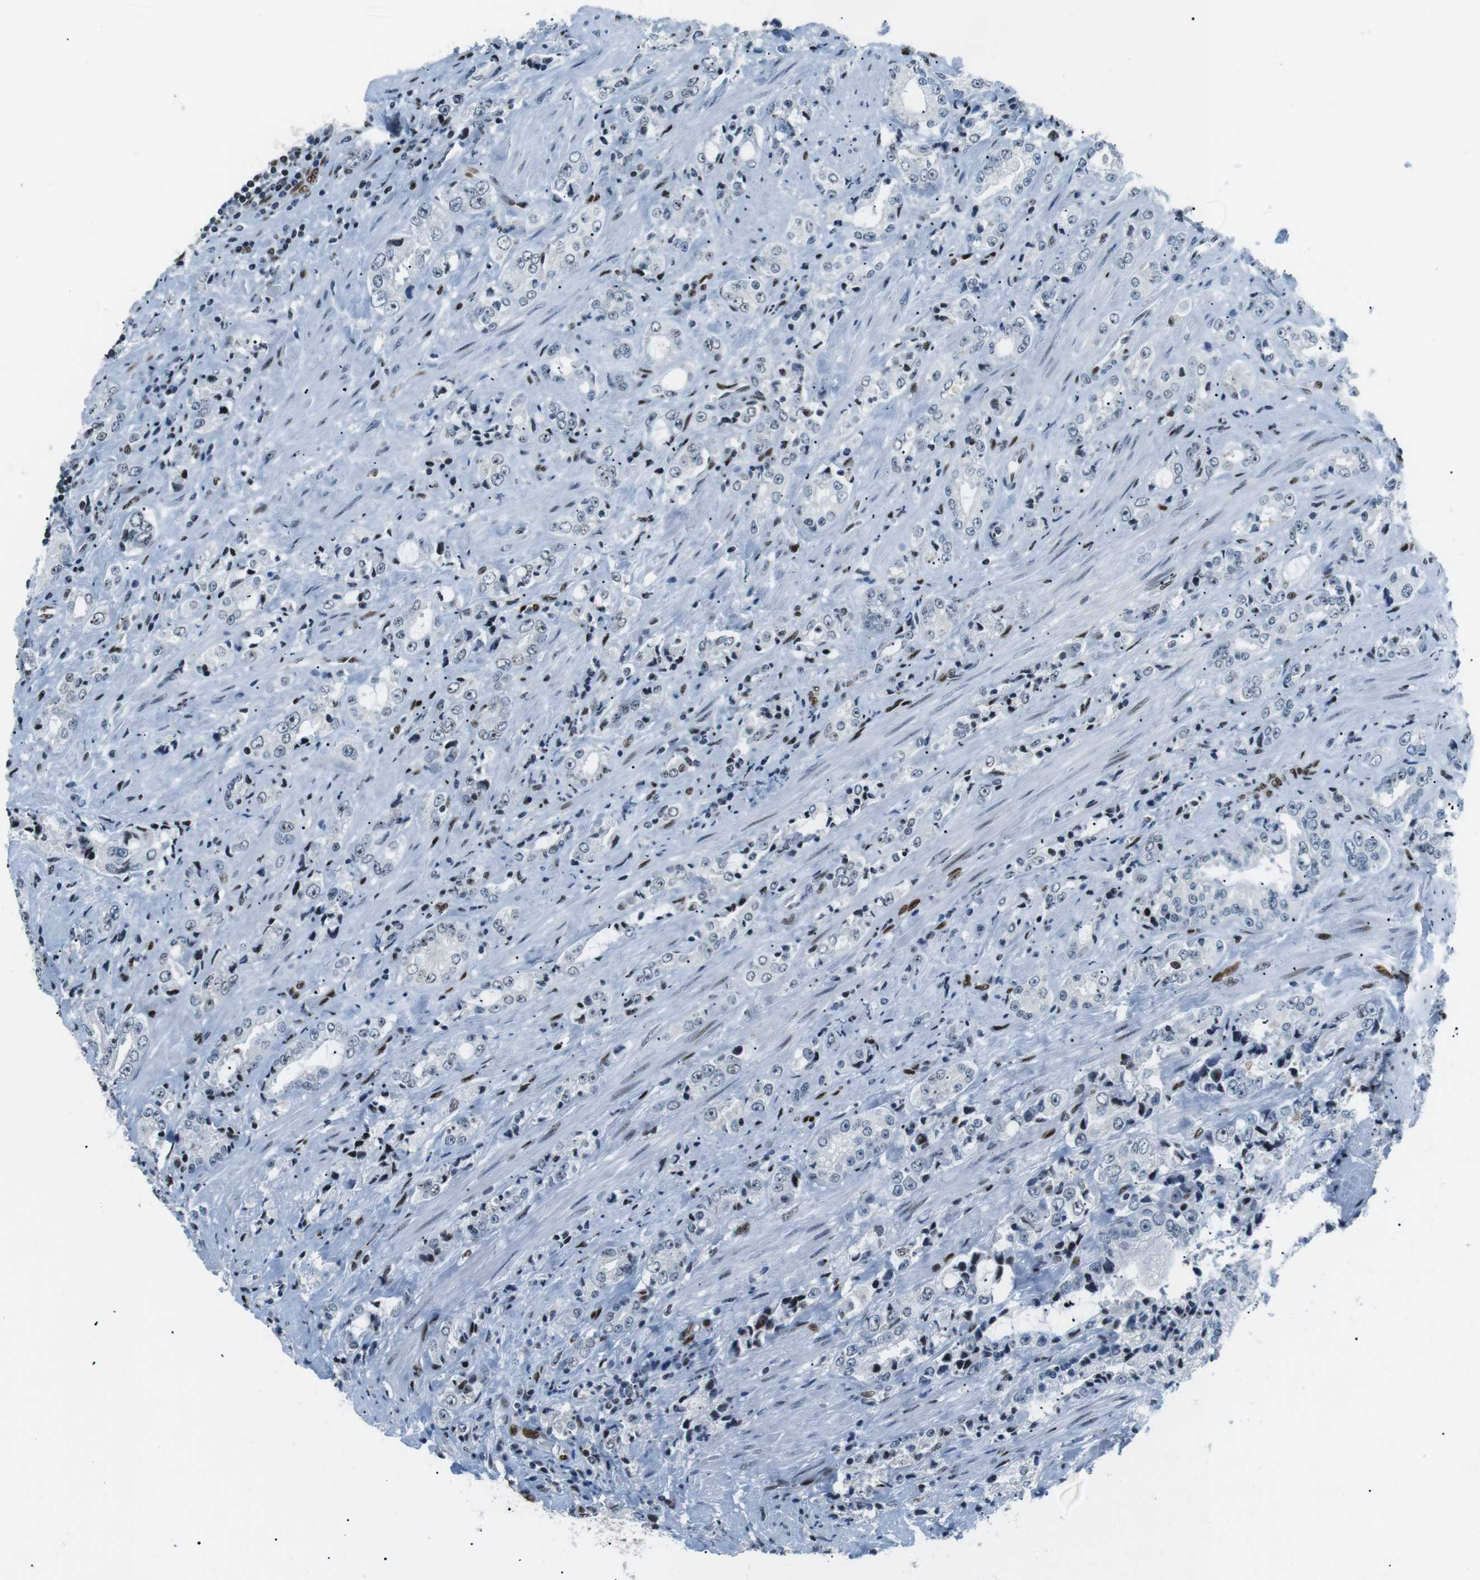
{"staining": {"intensity": "negative", "quantity": "none", "location": "none"}, "tissue": "prostate cancer", "cell_type": "Tumor cells", "image_type": "cancer", "snomed": [{"axis": "morphology", "description": "Adenocarcinoma, High grade"}, {"axis": "topography", "description": "Prostate"}], "caption": "Protein analysis of prostate cancer (high-grade adenocarcinoma) exhibits no significant expression in tumor cells.", "gene": "PML", "patient": {"sex": "male", "age": 61}}